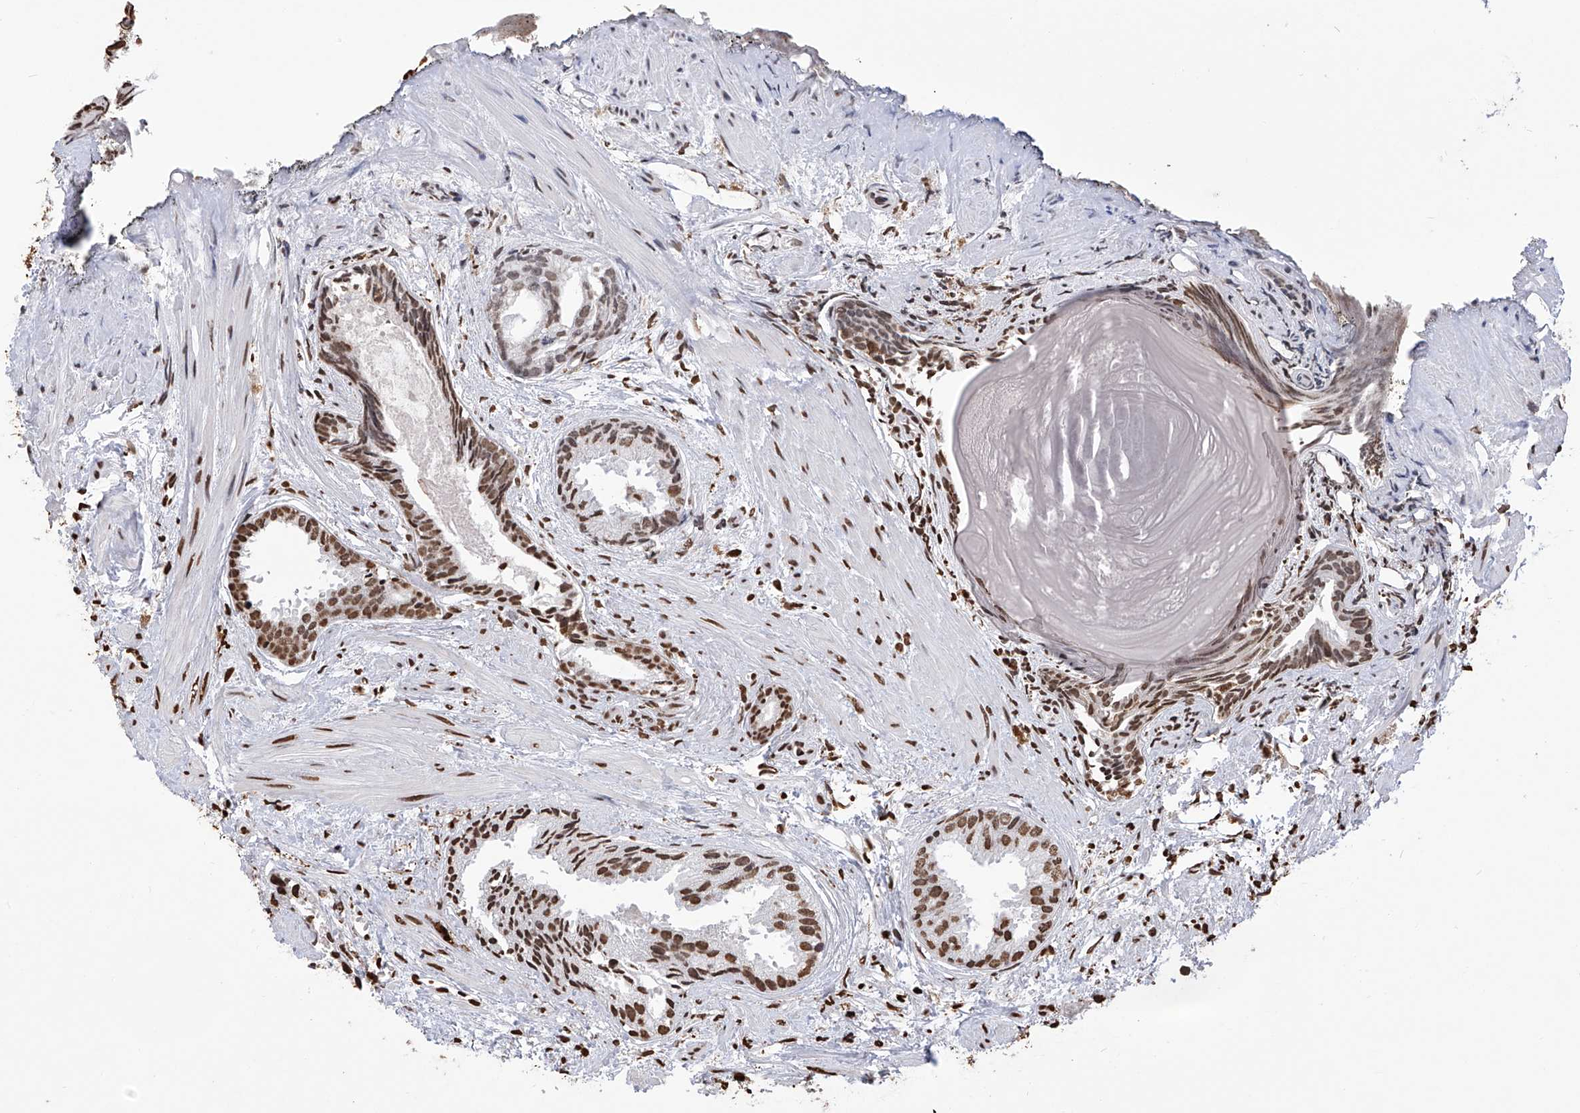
{"staining": {"intensity": "moderate", "quantity": ">75%", "location": "nuclear"}, "tissue": "prostate cancer", "cell_type": "Tumor cells", "image_type": "cancer", "snomed": [{"axis": "morphology", "description": "Adenocarcinoma, Low grade"}, {"axis": "topography", "description": "Prostate"}], "caption": "This image reveals immunohistochemistry (IHC) staining of prostate adenocarcinoma (low-grade), with medium moderate nuclear positivity in about >75% of tumor cells.", "gene": "CFAP410", "patient": {"sex": "male", "age": 88}}